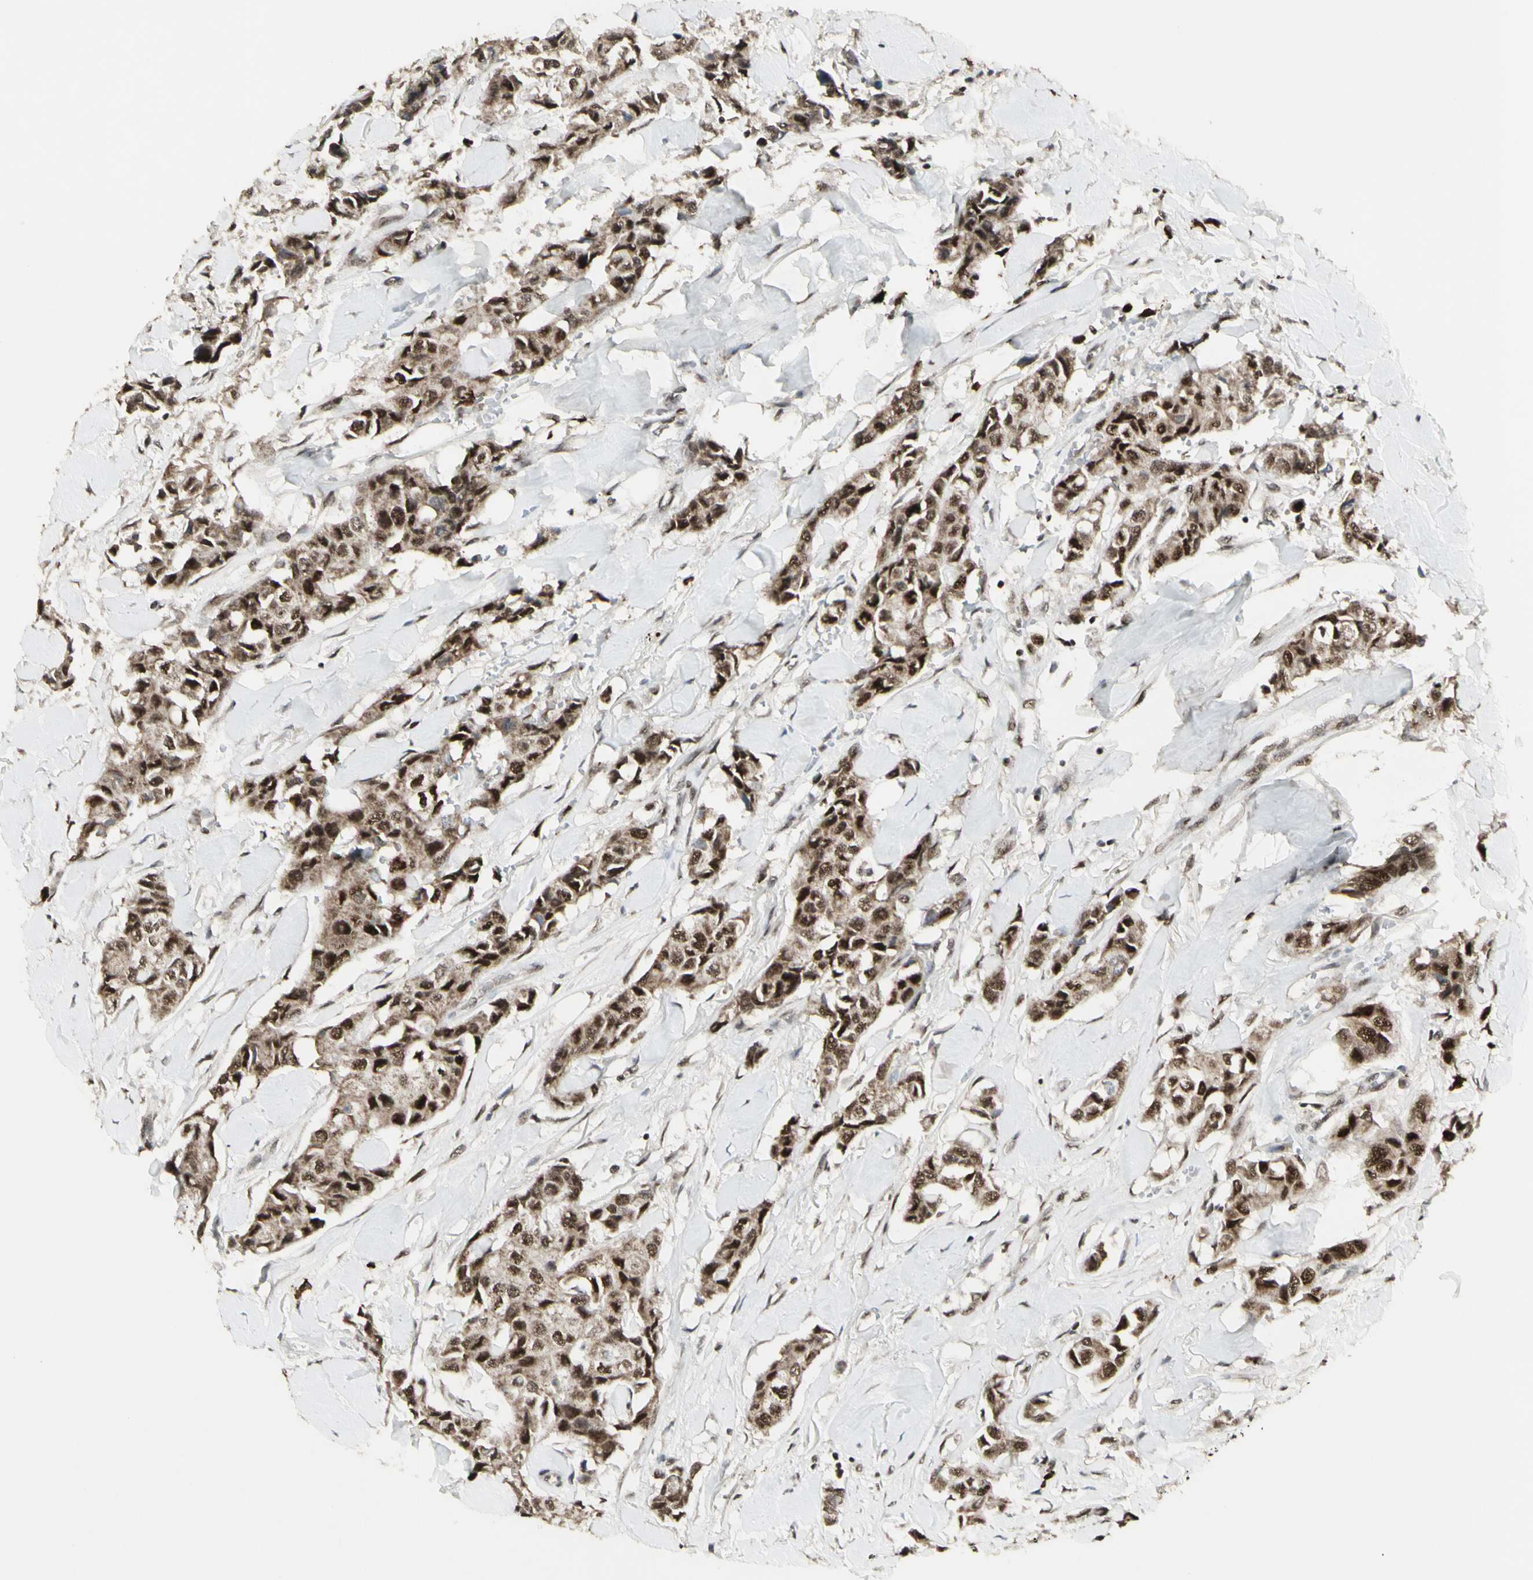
{"staining": {"intensity": "strong", "quantity": ">75%", "location": "nuclear"}, "tissue": "breast cancer", "cell_type": "Tumor cells", "image_type": "cancer", "snomed": [{"axis": "morphology", "description": "Duct carcinoma"}, {"axis": "topography", "description": "Breast"}], "caption": "Breast cancer was stained to show a protein in brown. There is high levels of strong nuclear expression in approximately >75% of tumor cells. (DAB (3,3'-diaminobenzidine) = brown stain, brightfield microscopy at high magnification).", "gene": "CCNT1", "patient": {"sex": "female", "age": 80}}